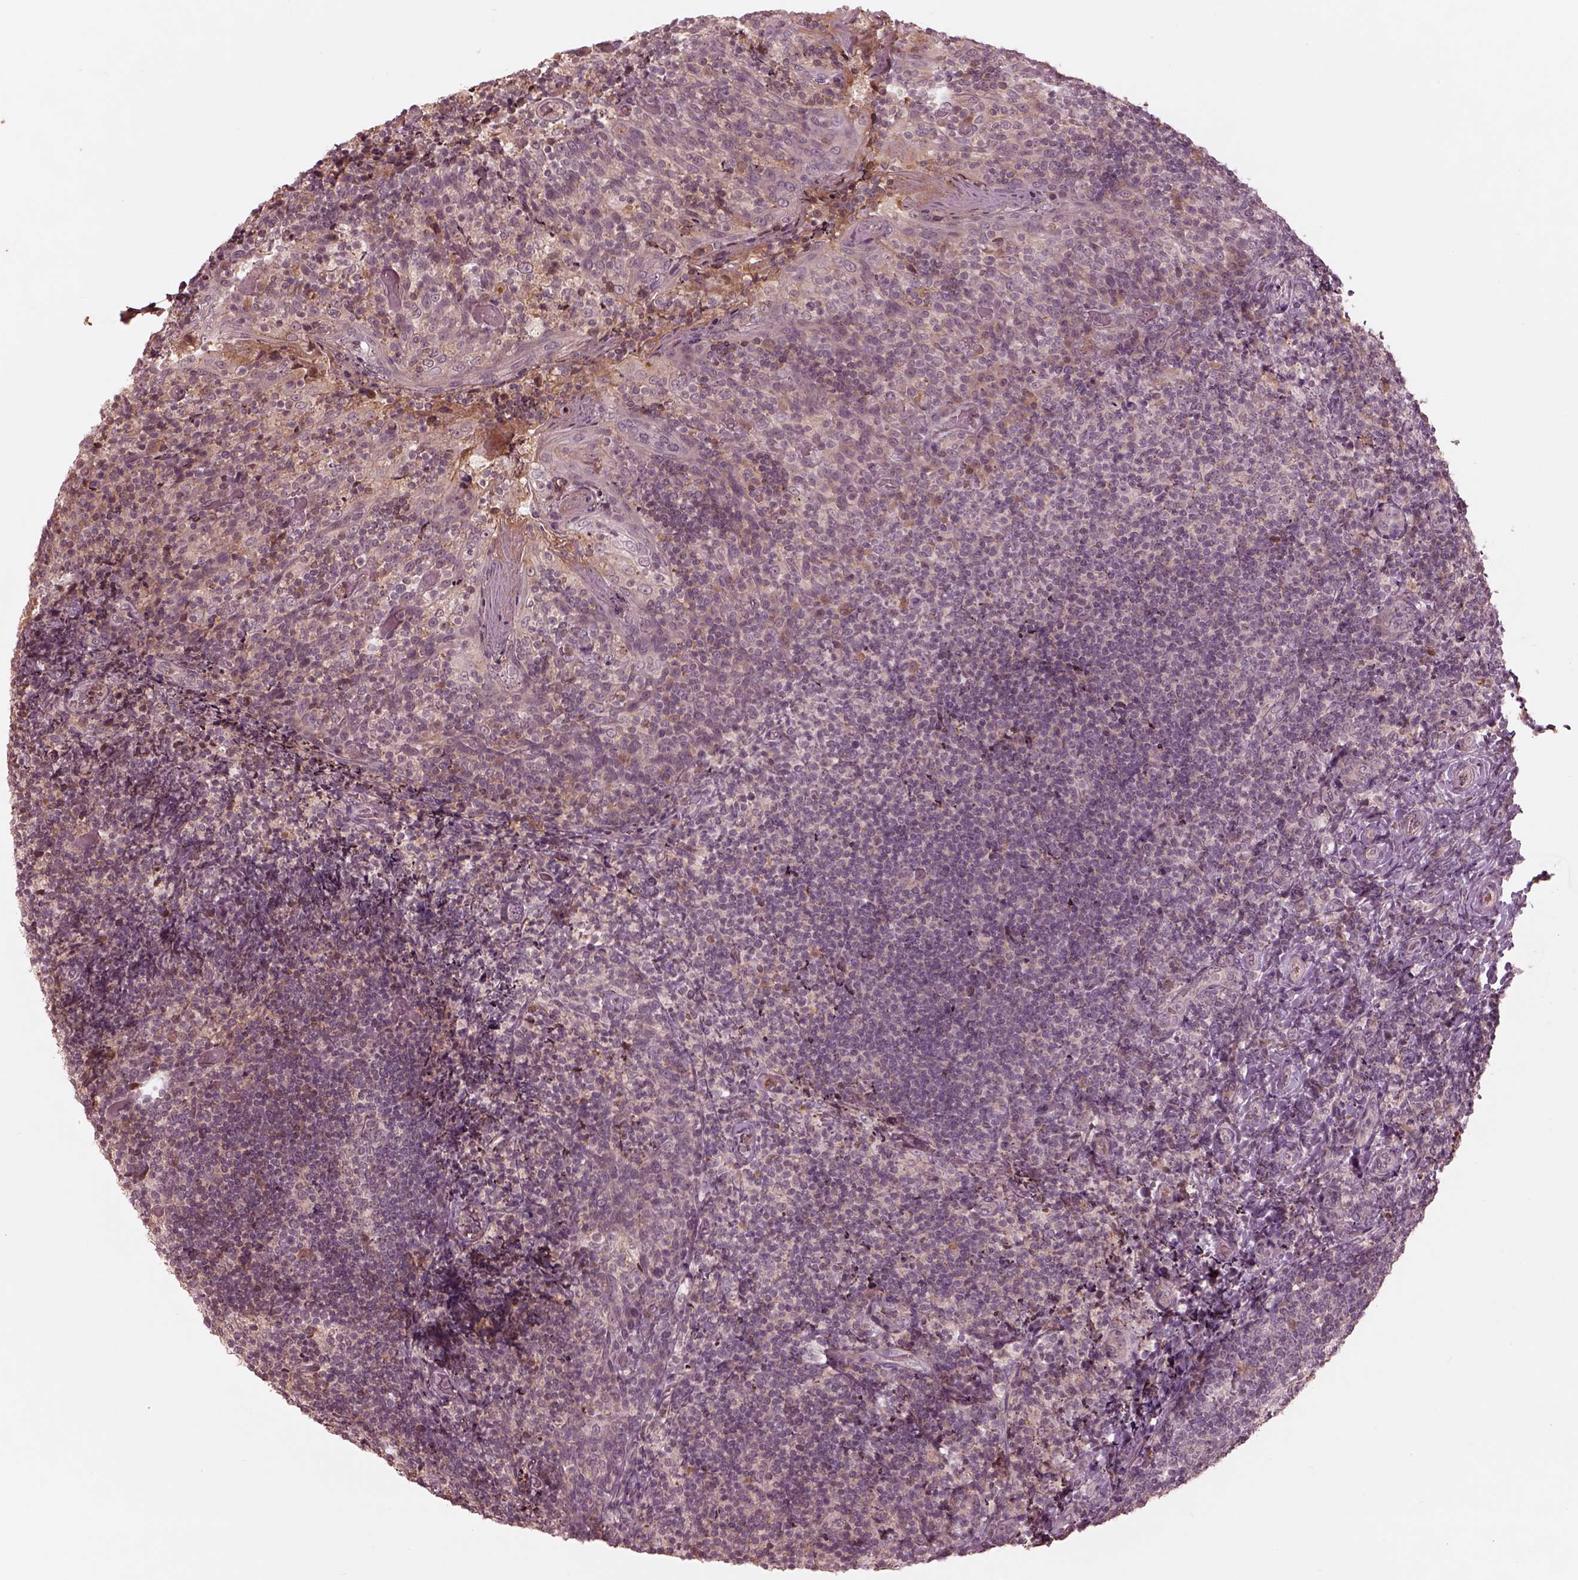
{"staining": {"intensity": "negative", "quantity": "none", "location": "none"}, "tissue": "tonsil", "cell_type": "Germinal center cells", "image_type": "normal", "snomed": [{"axis": "morphology", "description": "Normal tissue, NOS"}, {"axis": "topography", "description": "Tonsil"}], "caption": "Immunohistochemistry of unremarkable human tonsil reveals no staining in germinal center cells.", "gene": "TF", "patient": {"sex": "female", "age": 10}}